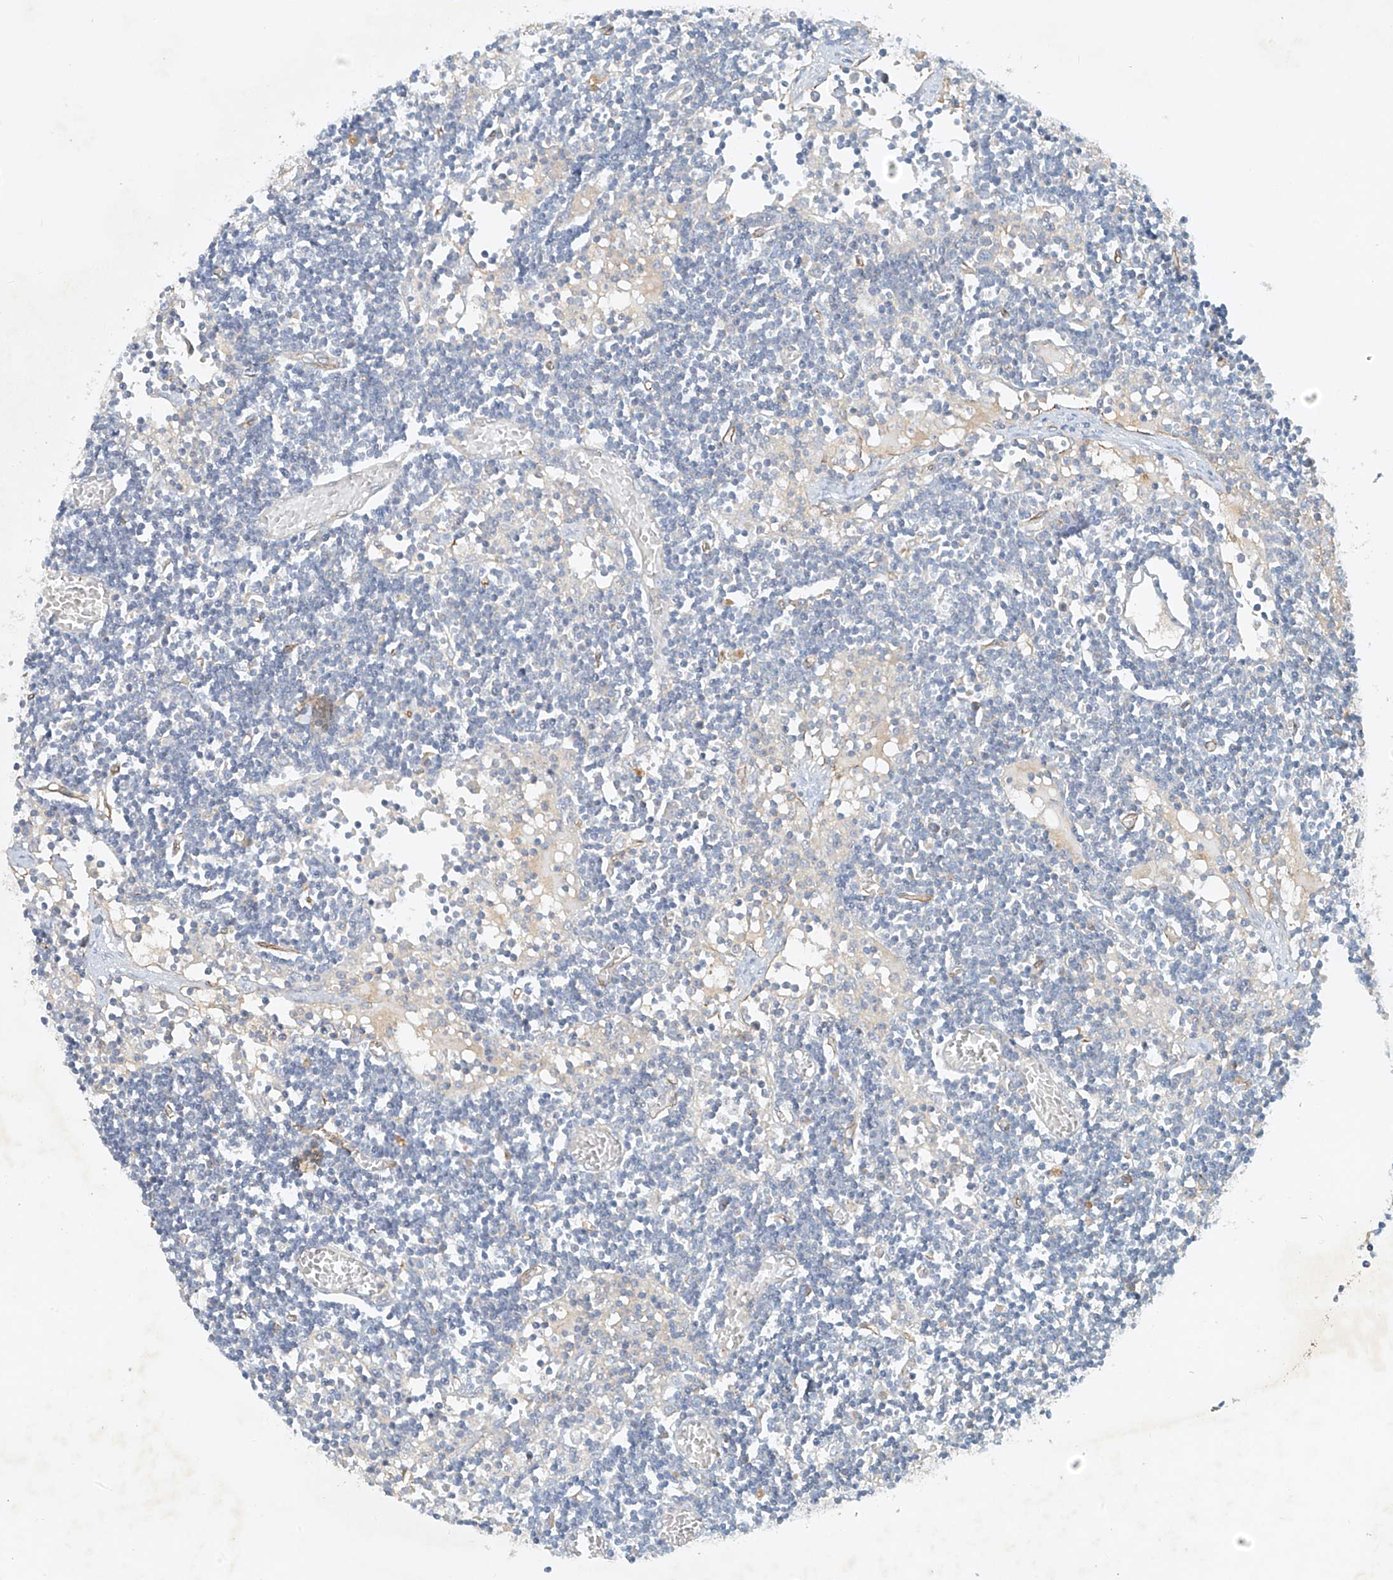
{"staining": {"intensity": "negative", "quantity": "none", "location": "none"}, "tissue": "lymph node", "cell_type": "Non-germinal center cells", "image_type": "normal", "snomed": [{"axis": "morphology", "description": "Normal tissue, NOS"}, {"axis": "topography", "description": "Lymph node"}], "caption": "The image exhibits no significant expression in non-germinal center cells of lymph node. (DAB (3,3'-diaminobenzidine) IHC, high magnification).", "gene": "ENSG00000266202", "patient": {"sex": "female", "age": 11}}